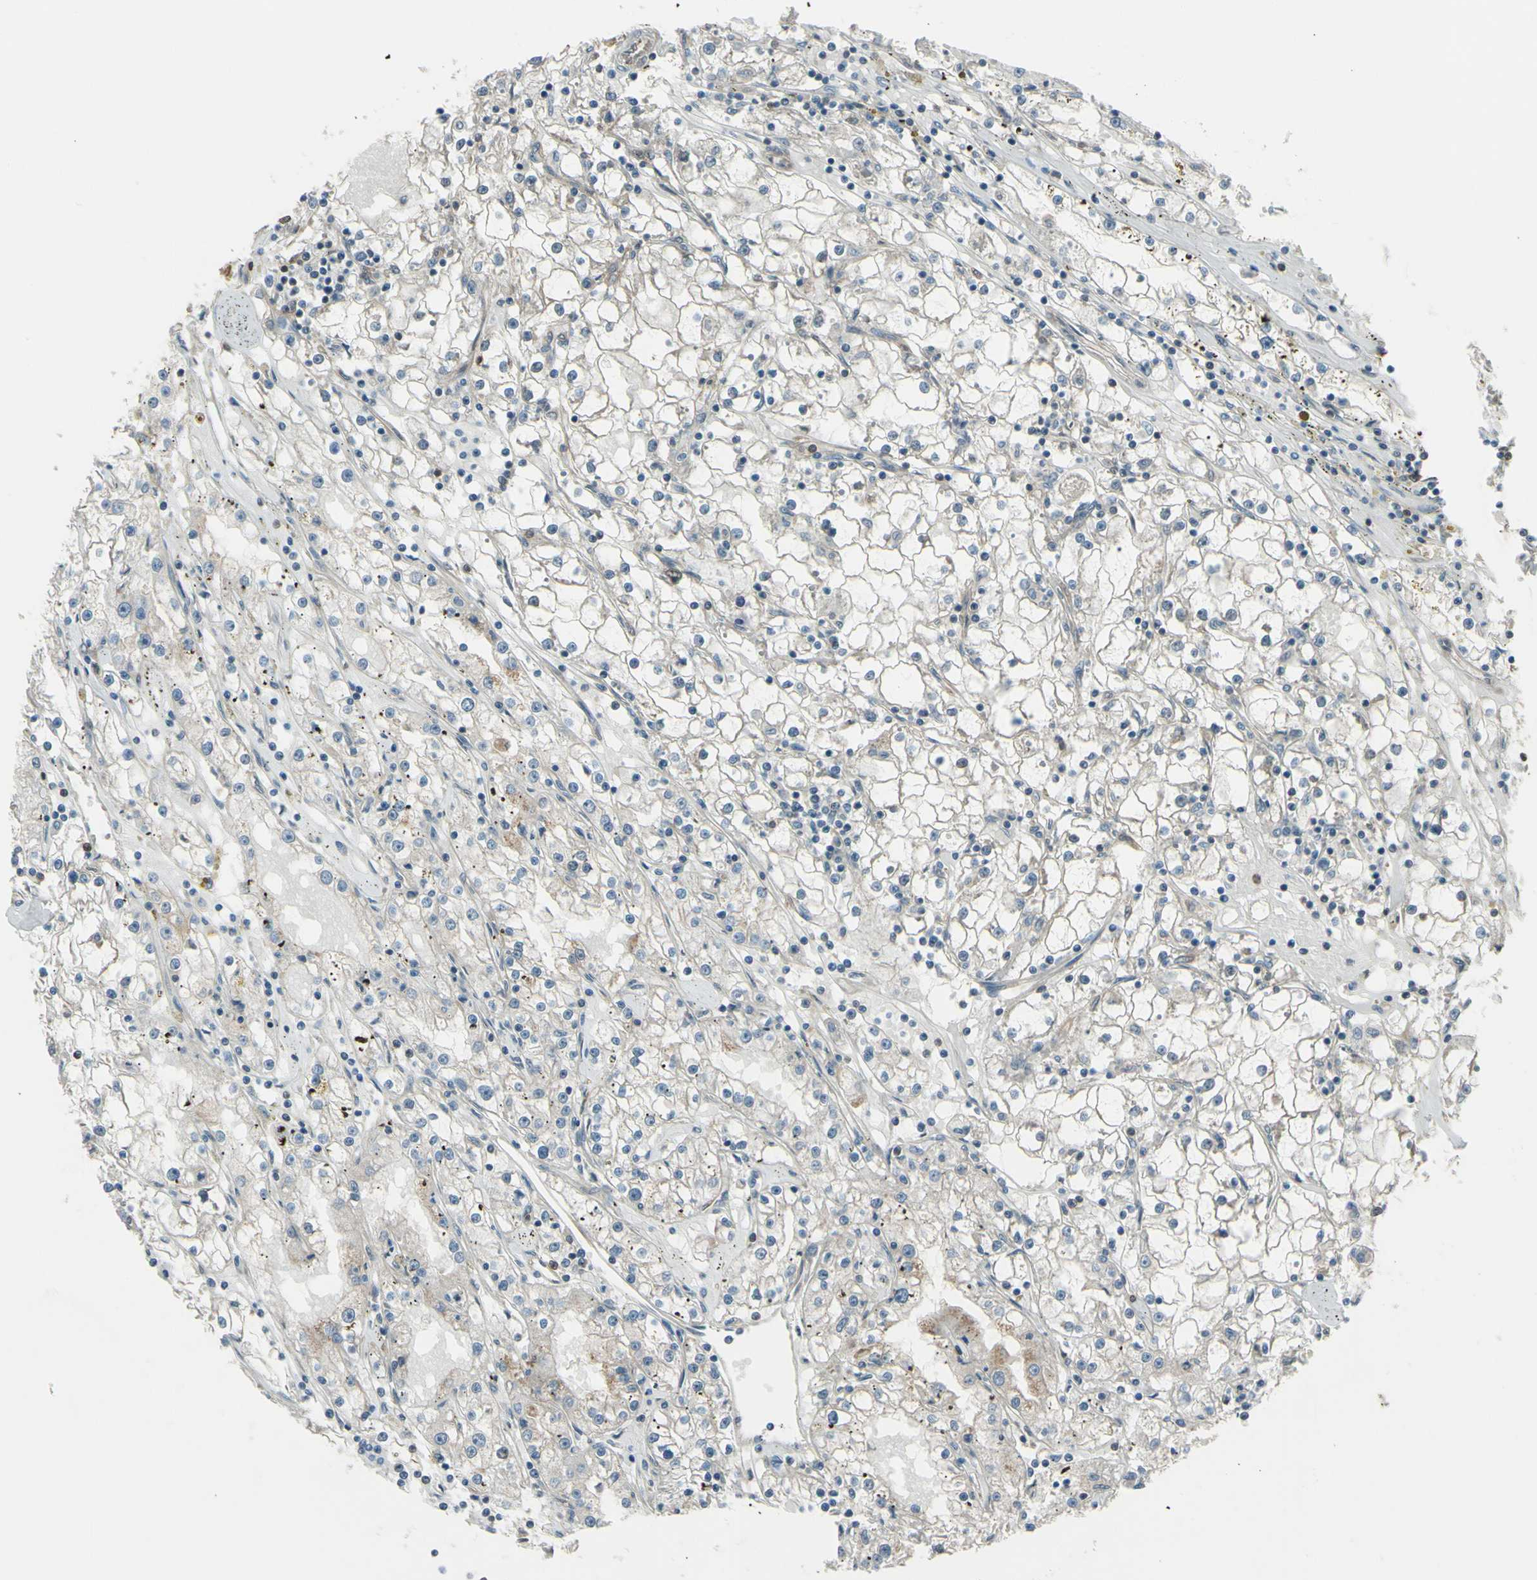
{"staining": {"intensity": "negative", "quantity": "none", "location": "none"}, "tissue": "renal cancer", "cell_type": "Tumor cells", "image_type": "cancer", "snomed": [{"axis": "morphology", "description": "Adenocarcinoma, NOS"}, {"axis": "topography", "description": "Kidney"}], "caption": "The micrograph displays no staining of tumor cells in adenocarcinoma (renal).", "gene": "YWHAQ", "patient": {"sex": "male", "age": 56}}